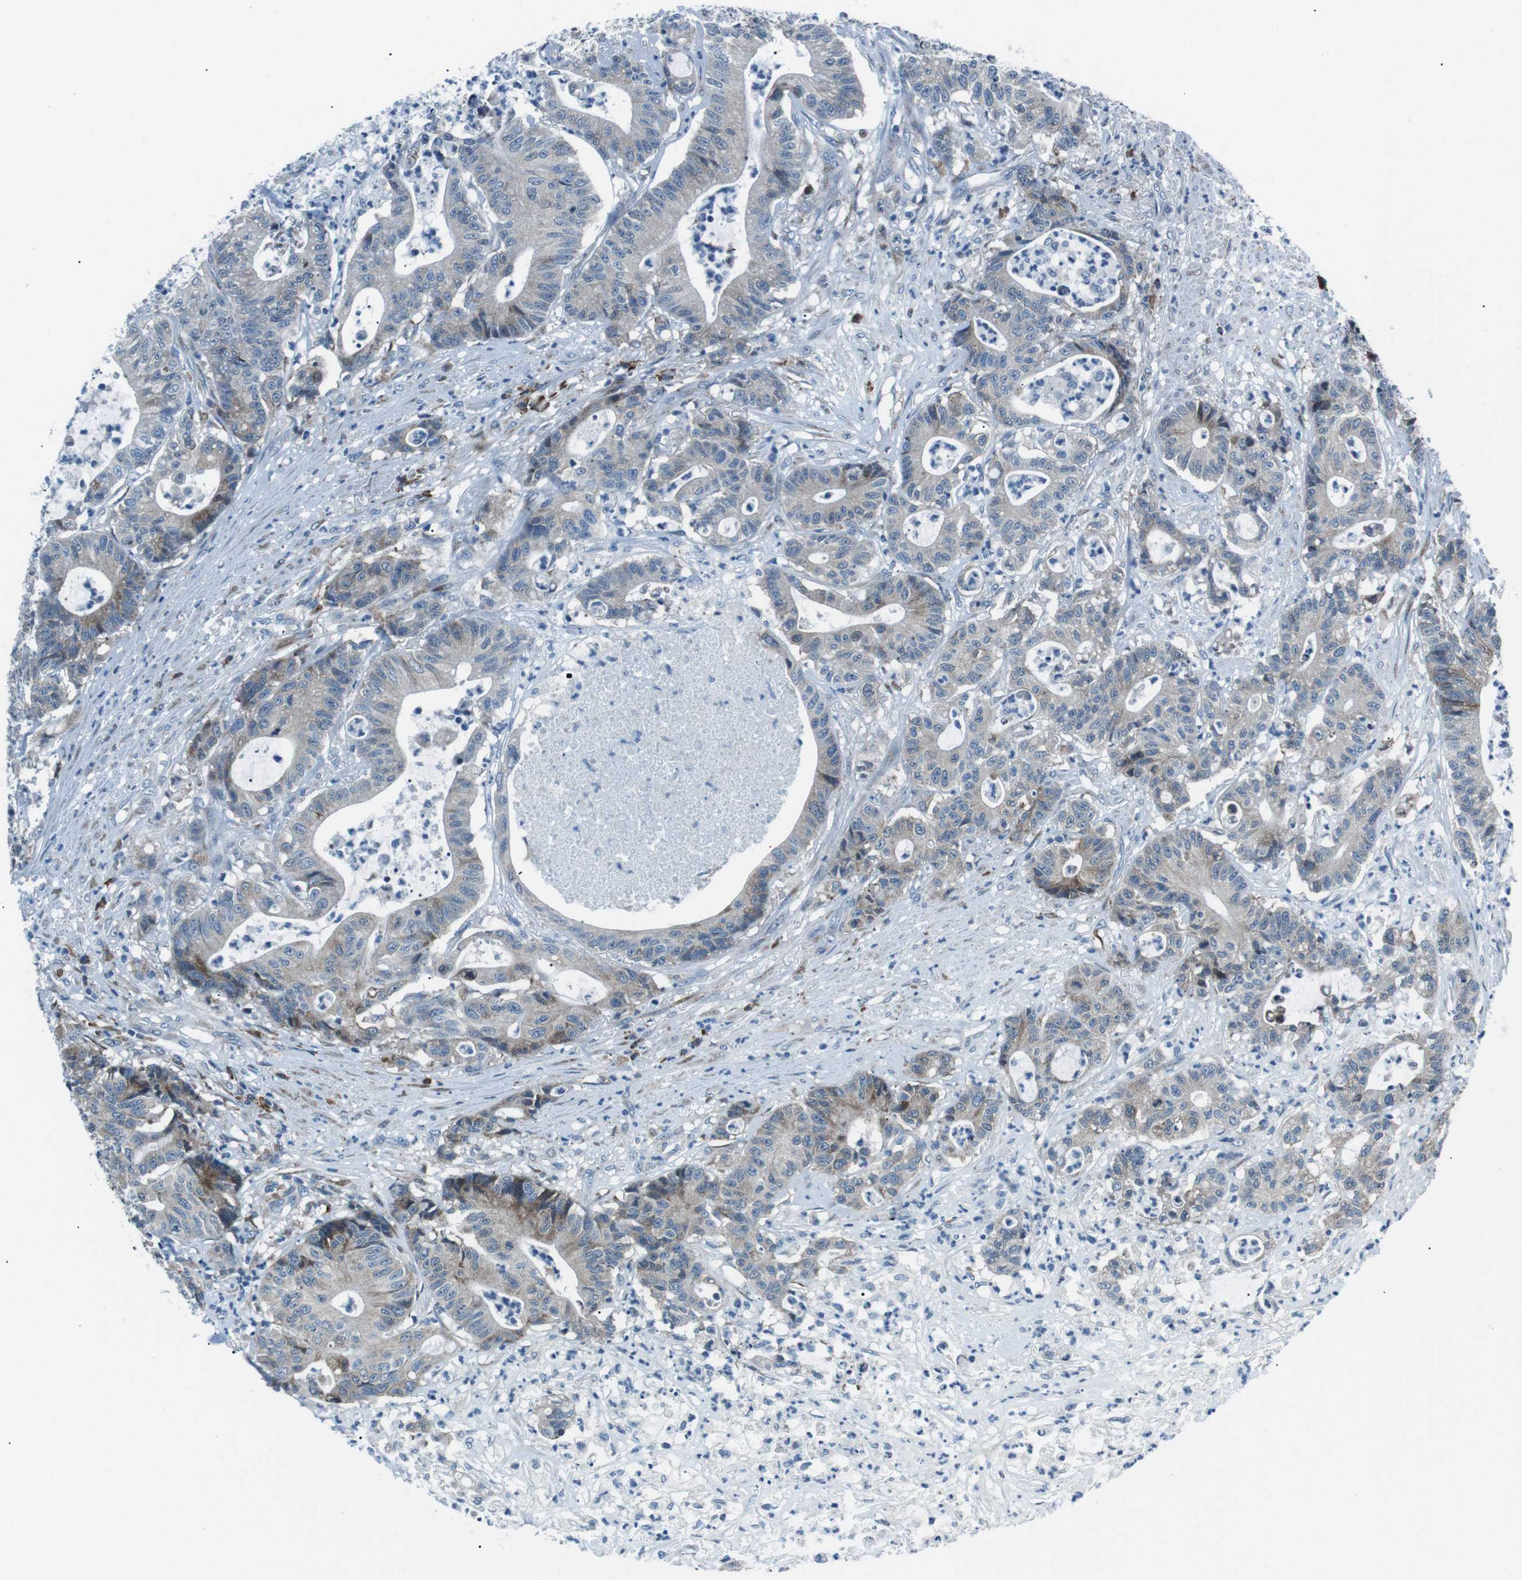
{"staining": {"intensity": "weak", "quantity": "<25%", "location": "cytoplasmic/membranous"}, "tissue": "colorectal cancer", "cell_type": "Tumor cells", "image_type": "cancer", "snomed": [{"axis": "morphology", "description": "Adenocarcinoma, NOS"}, {"axis": "topography", "description": "Colon"}], "caption": "The photomicrograph exhibits no significant staining in tumor cells of colorectal adenocarcinoma.", "gene": "BLNK", "patient": {"sex": "female", "age": 84}}